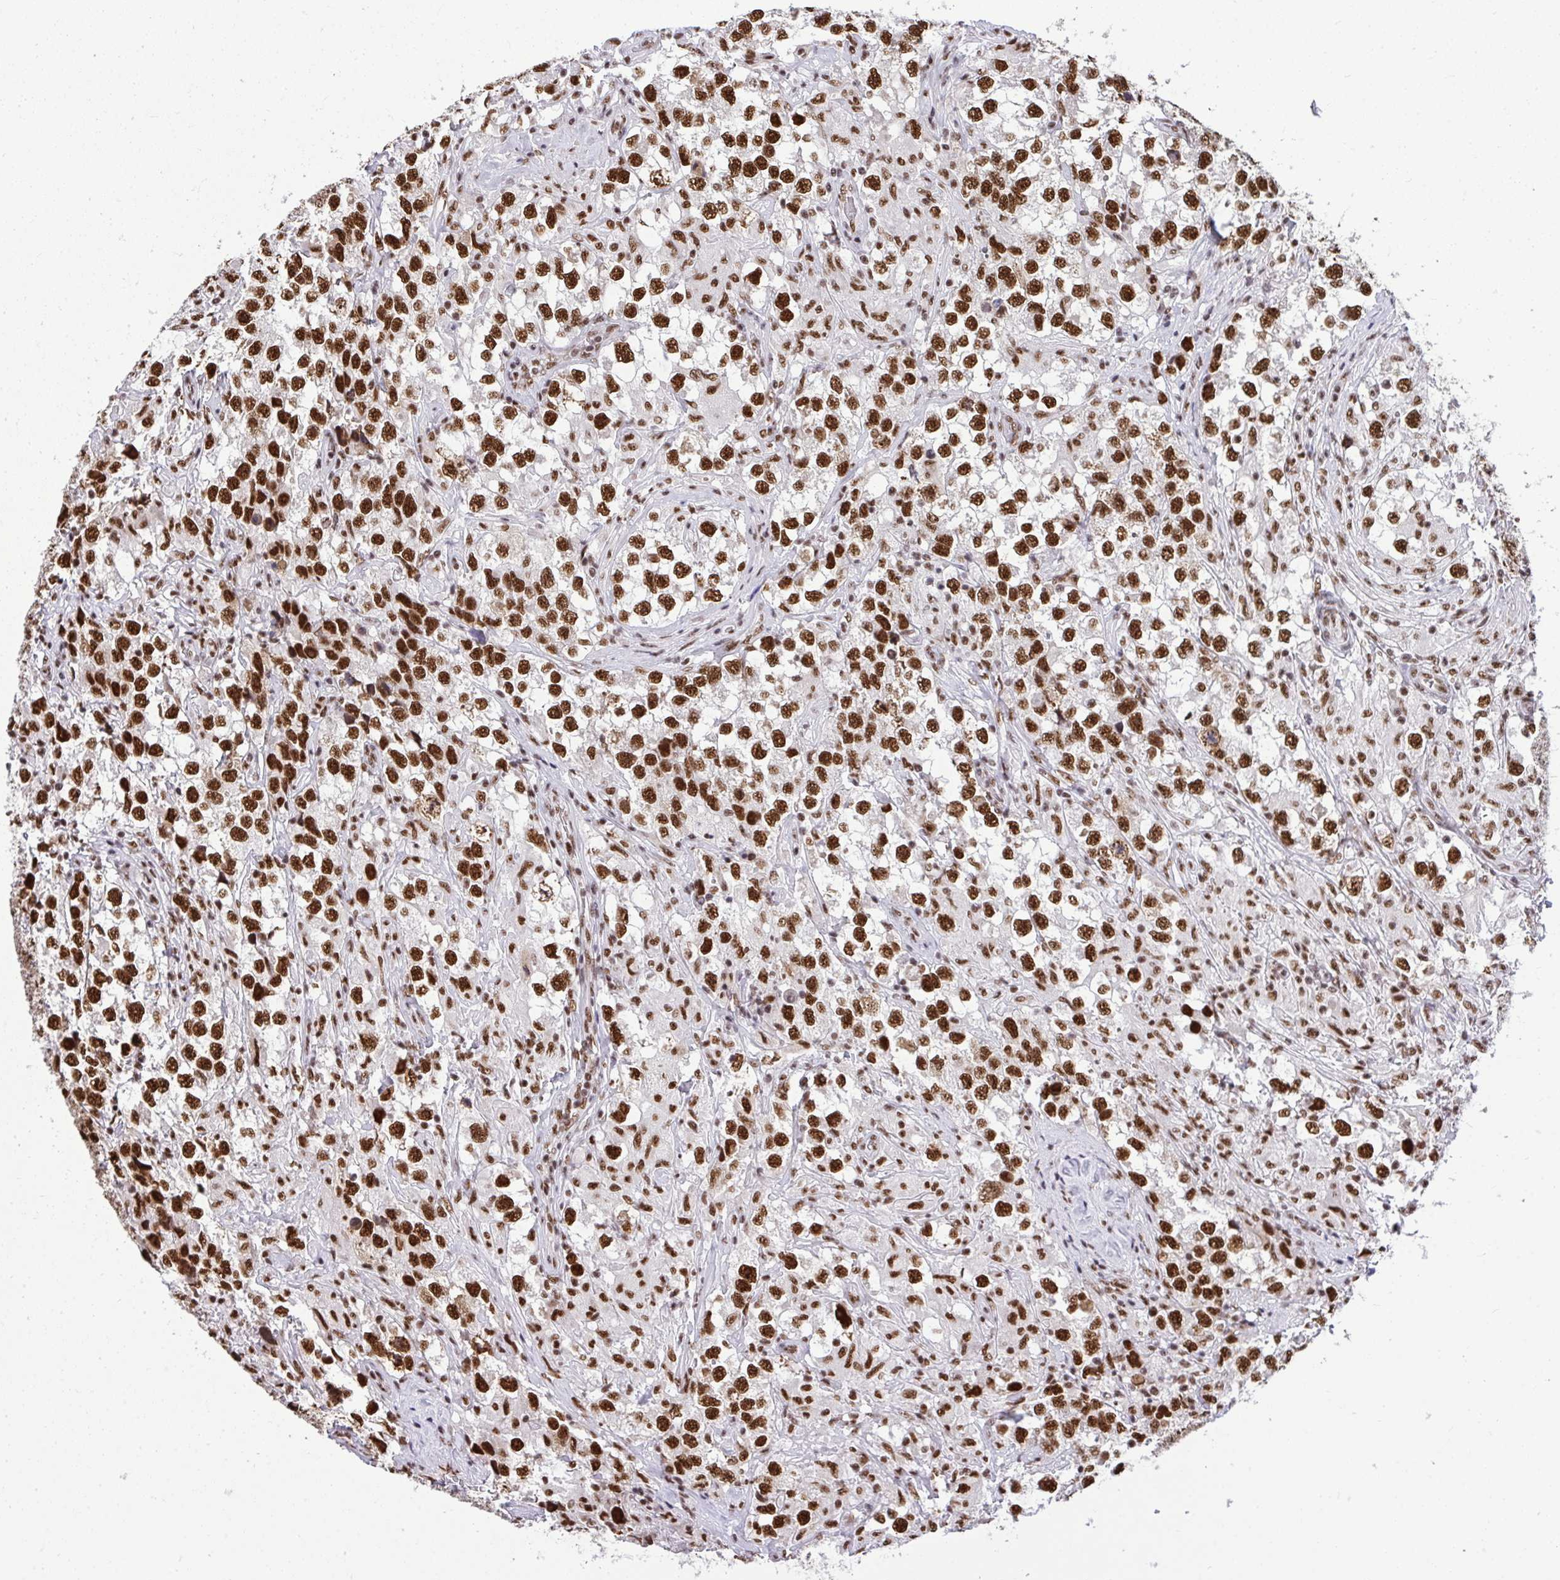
{"staining": {"intensity": "strong", "quantity": ">75%", "location": "nuclear"}, "tissue": "testis cancer", "cell_type": "Tumor cells", "image_type": "cancer", "snomed": [{"axis": "morphology", "description": "Seminoma, NOS"}, {"axis": "topography", "description": "Testis"}], "caption": "A high amount of strong nuclear staining is seen in approximately >75% of tumor cells in testis seminoma tissue. Ihc stains the protein in brown and the nuclei are stained blue.", "gene": "PRPF19", "patient": {"sex": "male", "age": 46}}